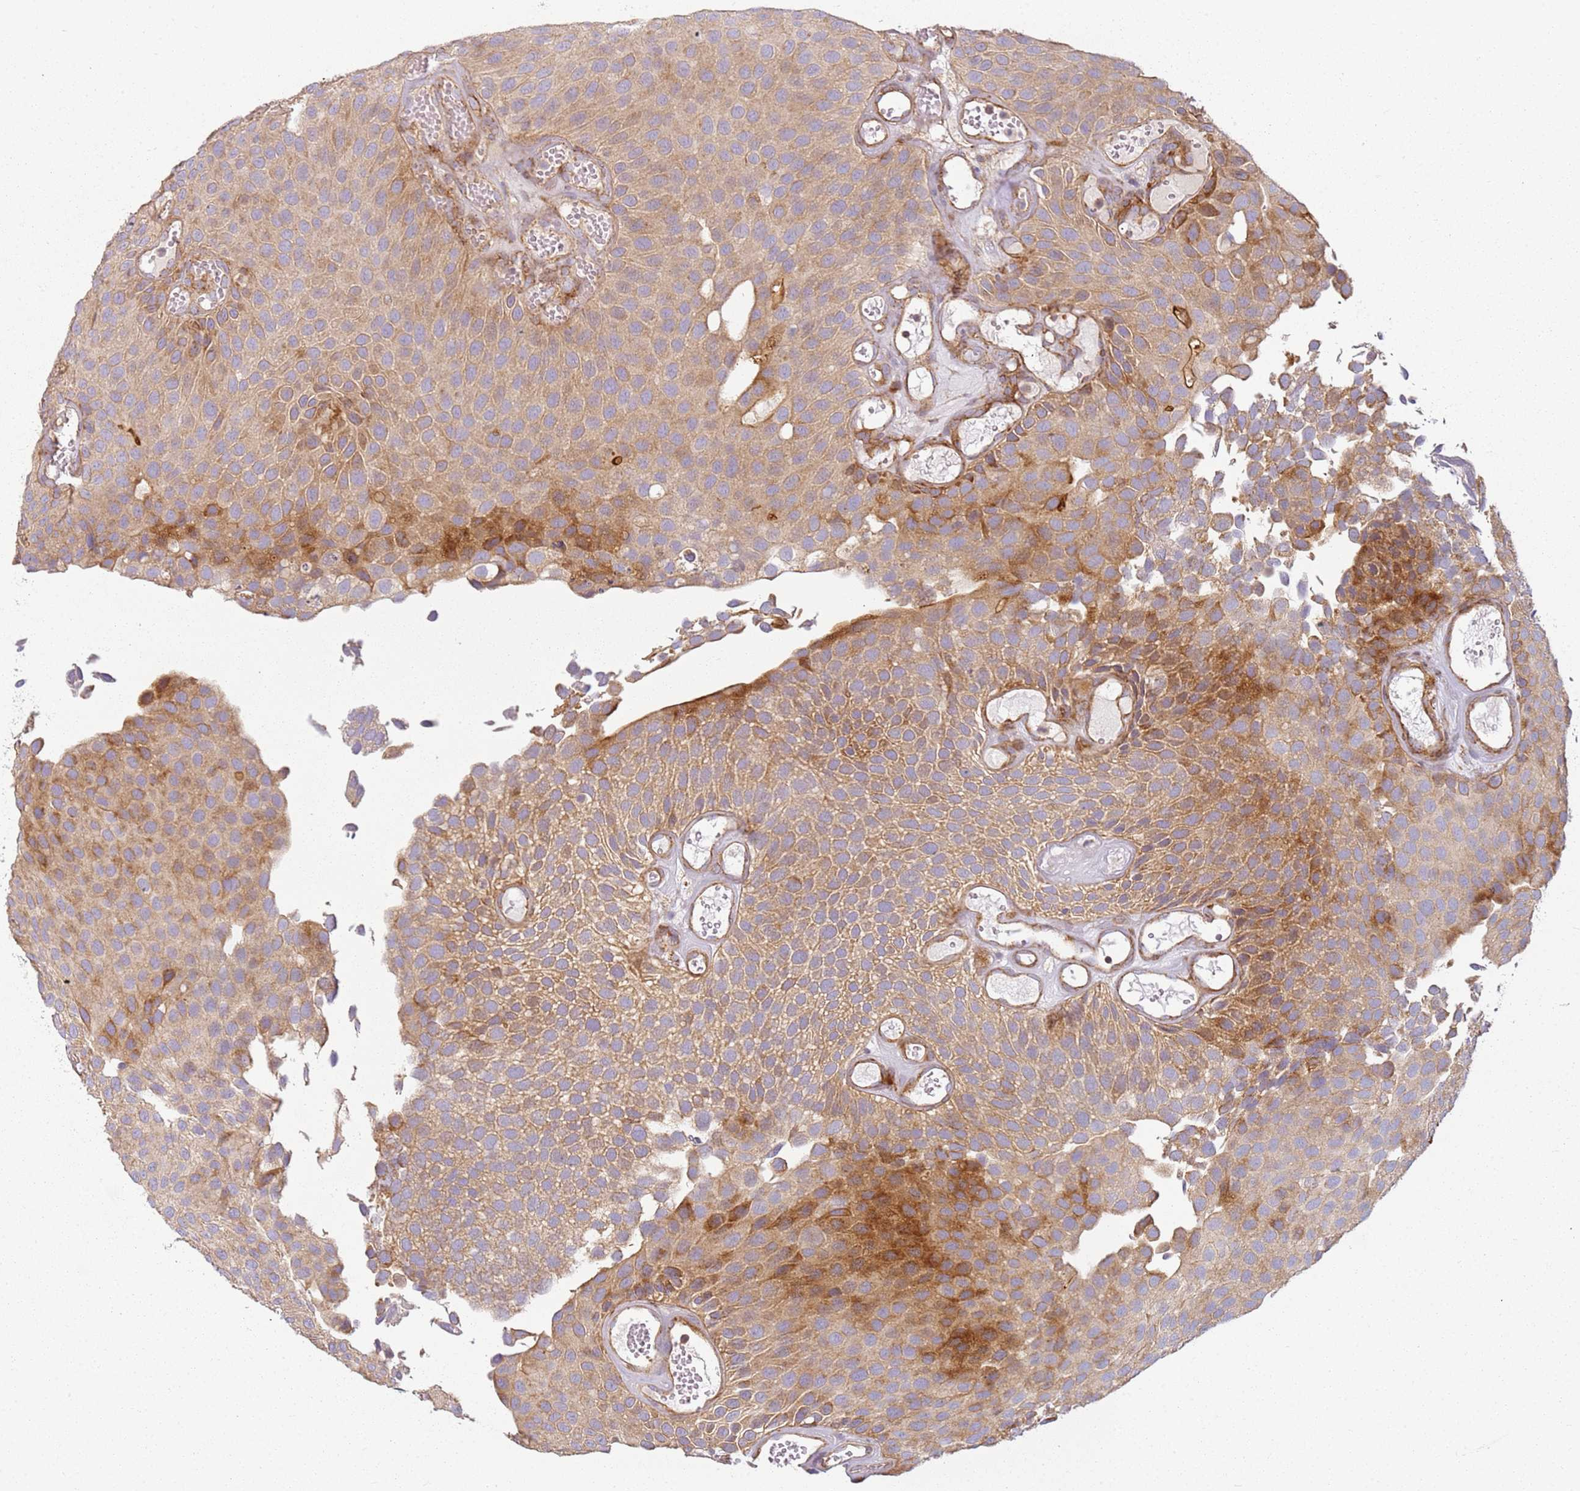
{"staining": {"intensity": "moderate", "quantity": "25%-75%", "location": "cytoplasmic/membranous"}, "tissue": "urothelial cancer", "cell_type": "Tumor cells", "image_type": "cancer", "snomed": [{"axis": "morphology", "description": "Urothelial carcinoma, Low grade"}, {"axis": "topography", "description": "Urinary bladder"}], "caption": "High-power microscopy captured an immunohistochemistry (IHC) micrograph of urothelial cancer, revealing moderate cytoplasmic/membranous positivity in about 25%-75% of tumor cells.", "gene": "TMEM200C", "patient": {"sex": "male", "age": 89}}